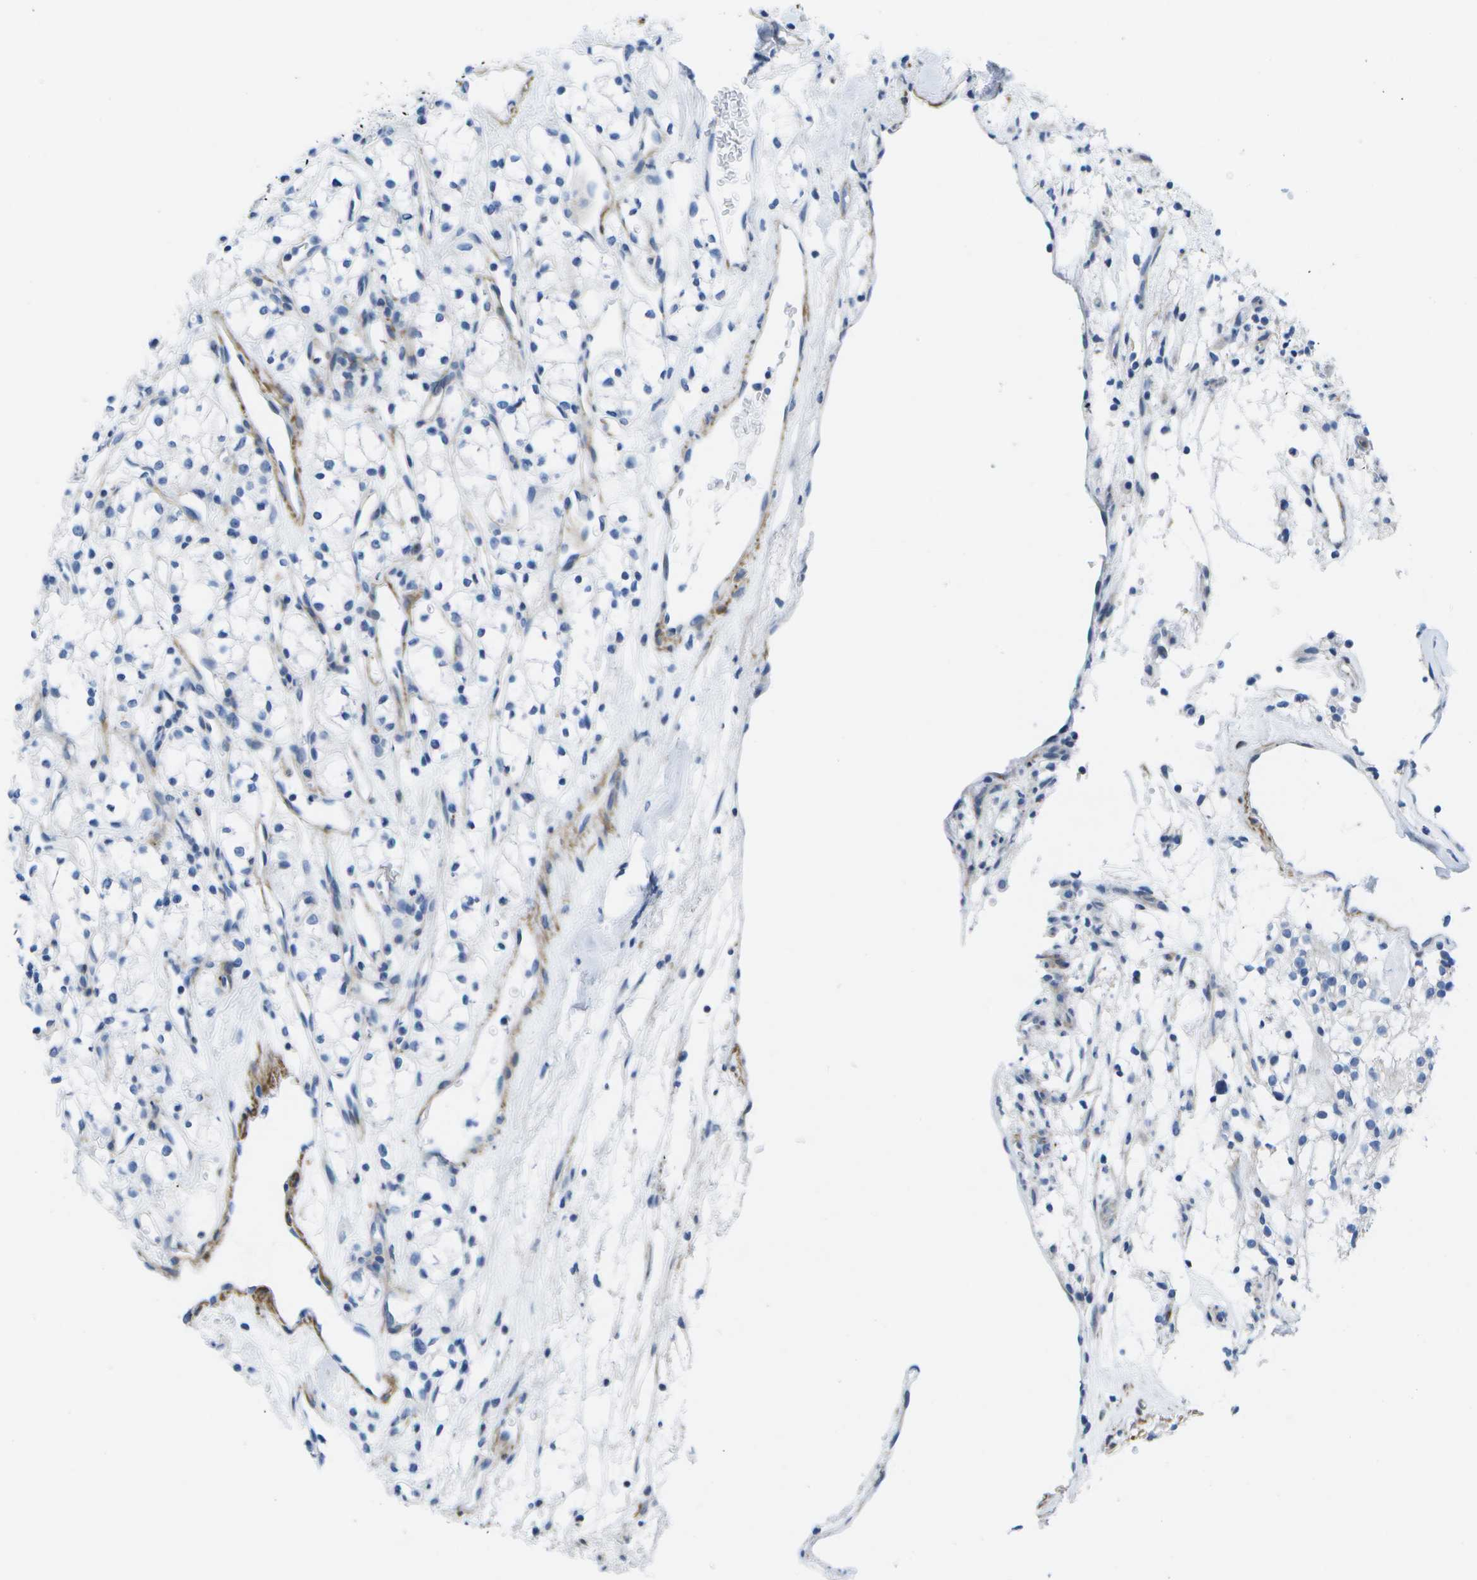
{"staining": {"intensity": "negative", "quantity": "none", "location": "none"}, "tissue": "renal cancer", "cell_type": "Tumor cells", "image_type": "cancer", "snomed": [{"axis": "morphology", "description": "Adenocarcinoma, NOS"}, {"axis": "topography", "description": "Kidney"}], "caption": "Renal cancer (adenocarcinoma) was stained to show a protein in brown. There is no significant positivity in tumor cells. The staining is performed using DAB (3,3'-diaminobenzidine) brown chromogen with nuclei counter-stained in using hematoxylin.", "gene": "ADGRG6", "patient": {"sex": "male", "age": 59}}